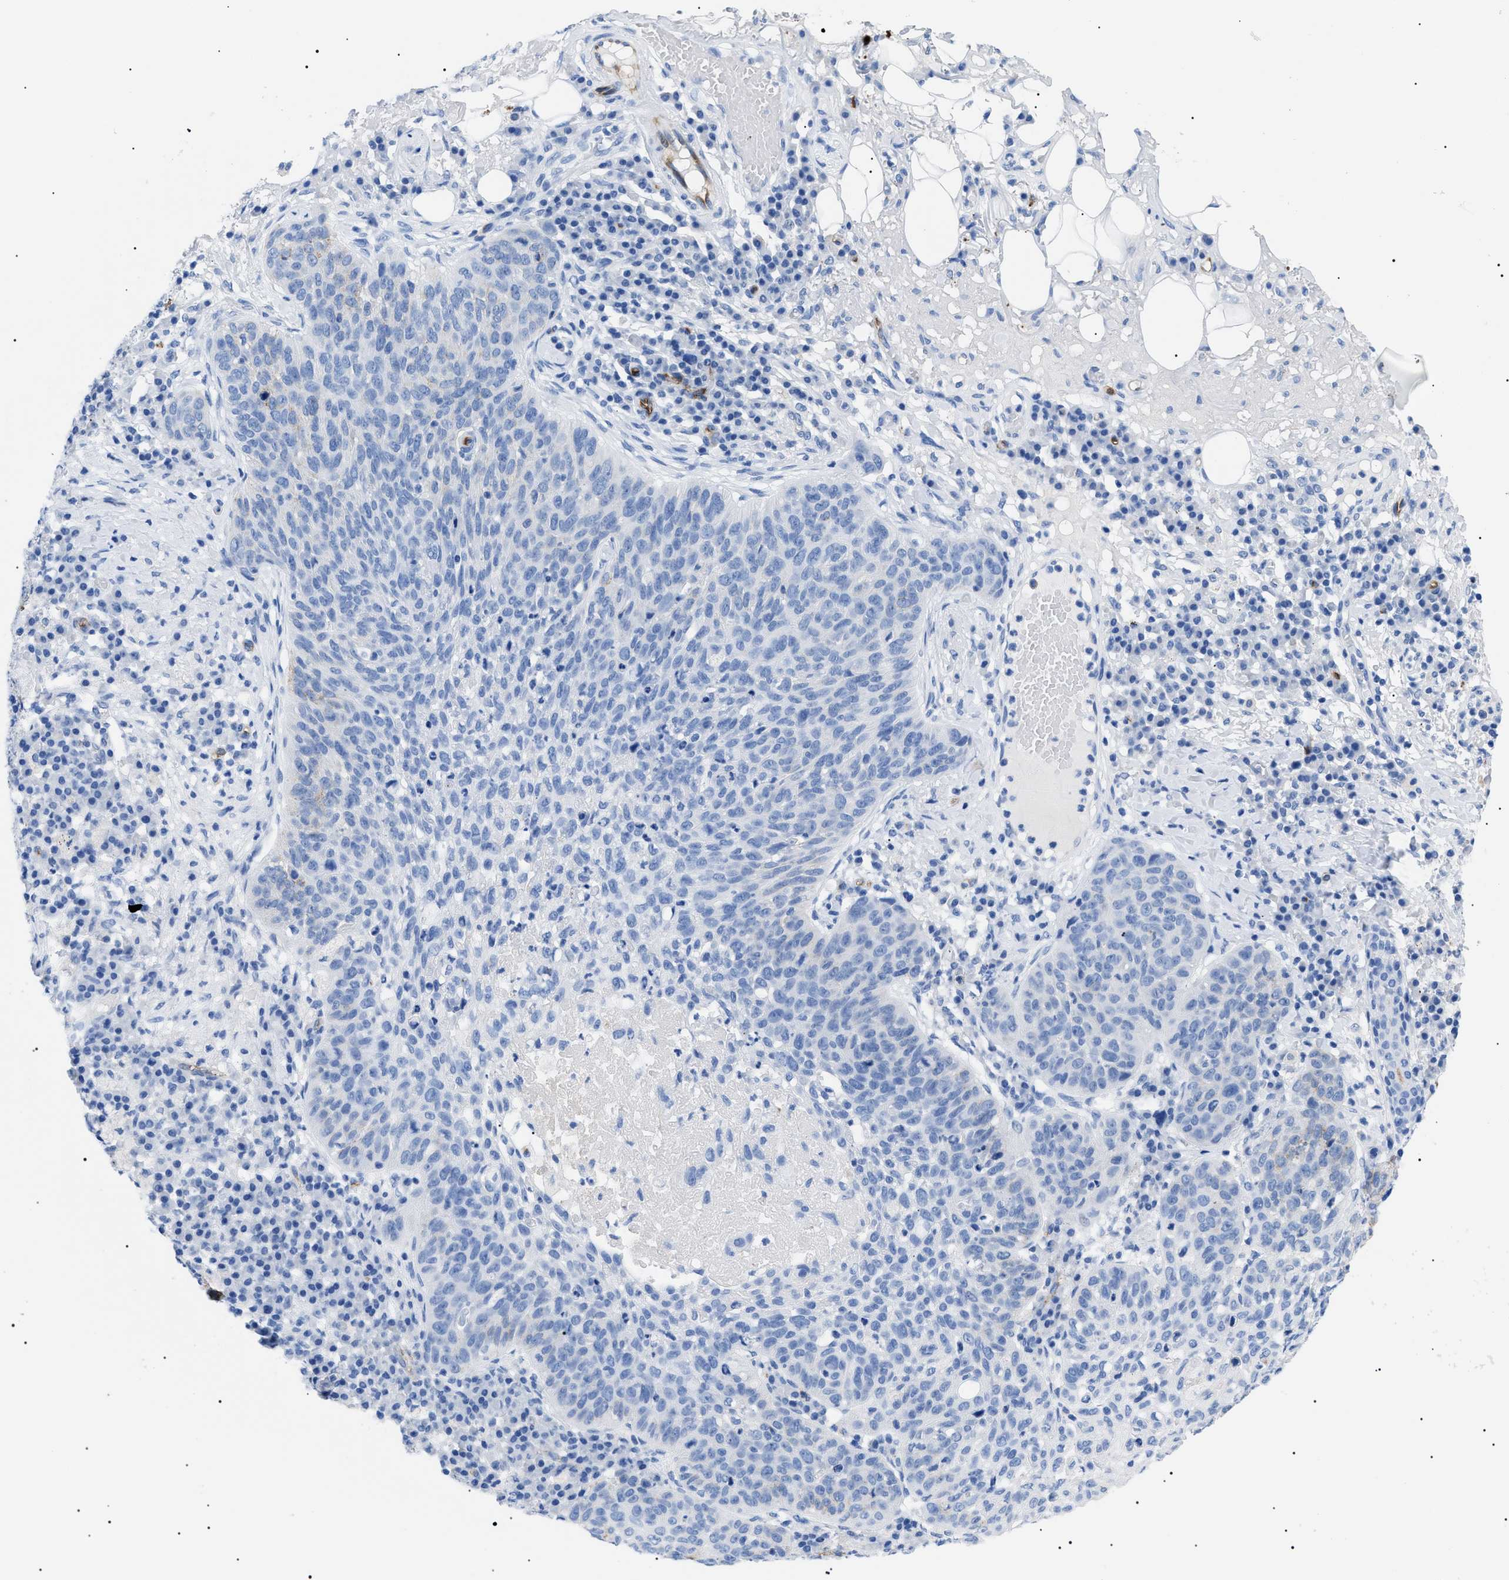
{"staining": {"intensity": "negative", "quantity": "none", "location": "none"}, "tissue": "skin cancer", "cell_type": "Tumor cells", "image_type": "cancer", "snomed": [{"axis": "morphology", "description": "Squamous cell carcinoma in situ, NOS"}, {"axis": "morphology", "description": "Squamous cell carcinoma, NOS"}, {"axis": "topography", "description": "Skin"}], "caption": "Tumor cells are negative for protein expression in human squamous cell carcinoma (skin). (DAB immunohistochemistry (IHC), high magnification).", "gene": "PODXL", "patient": {"sex": "male", "age": 93}}